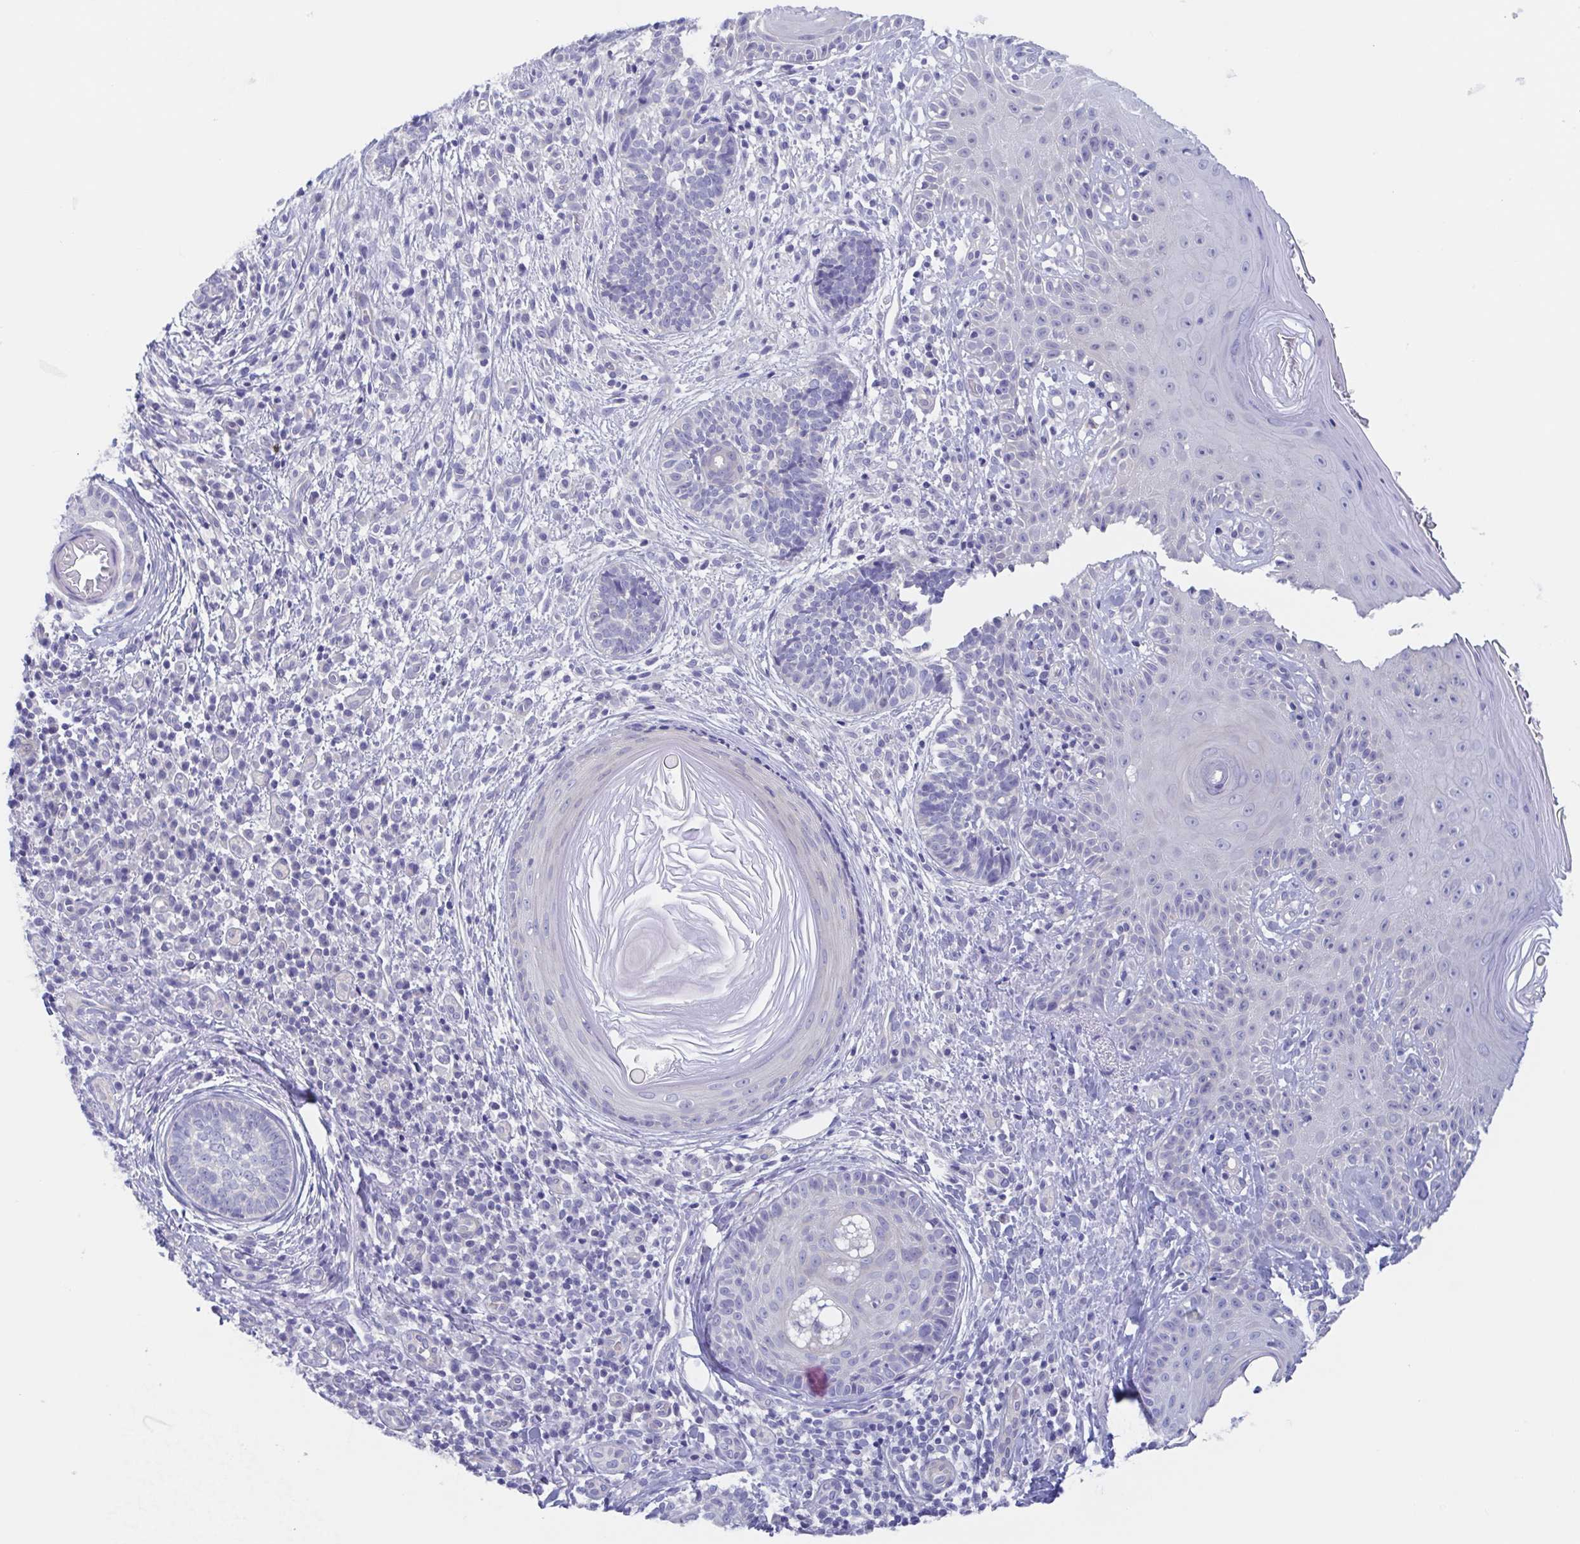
{"staining": {"intensity": "negative", "quantity": "none", "location": "none"}, "tissue": "skin cancer", "cell_type": "Tumor cells", "image_type": "cancer", "snomed": [{"axis": "morphology", "description": "Basal cell carcinoma"}, {"axis": "topography", "description": "Skin"}], "caption": "Immunohistochemistry (IHC) histopathology image of neoplastic tissue: human skin basal cell carcinoma stained with DAB (3,3'-diaminobenzidine) displays no significant protein expression in tumor cells.", "gene": "TEX12", "patient": {"sex": "male", "age": 65}}